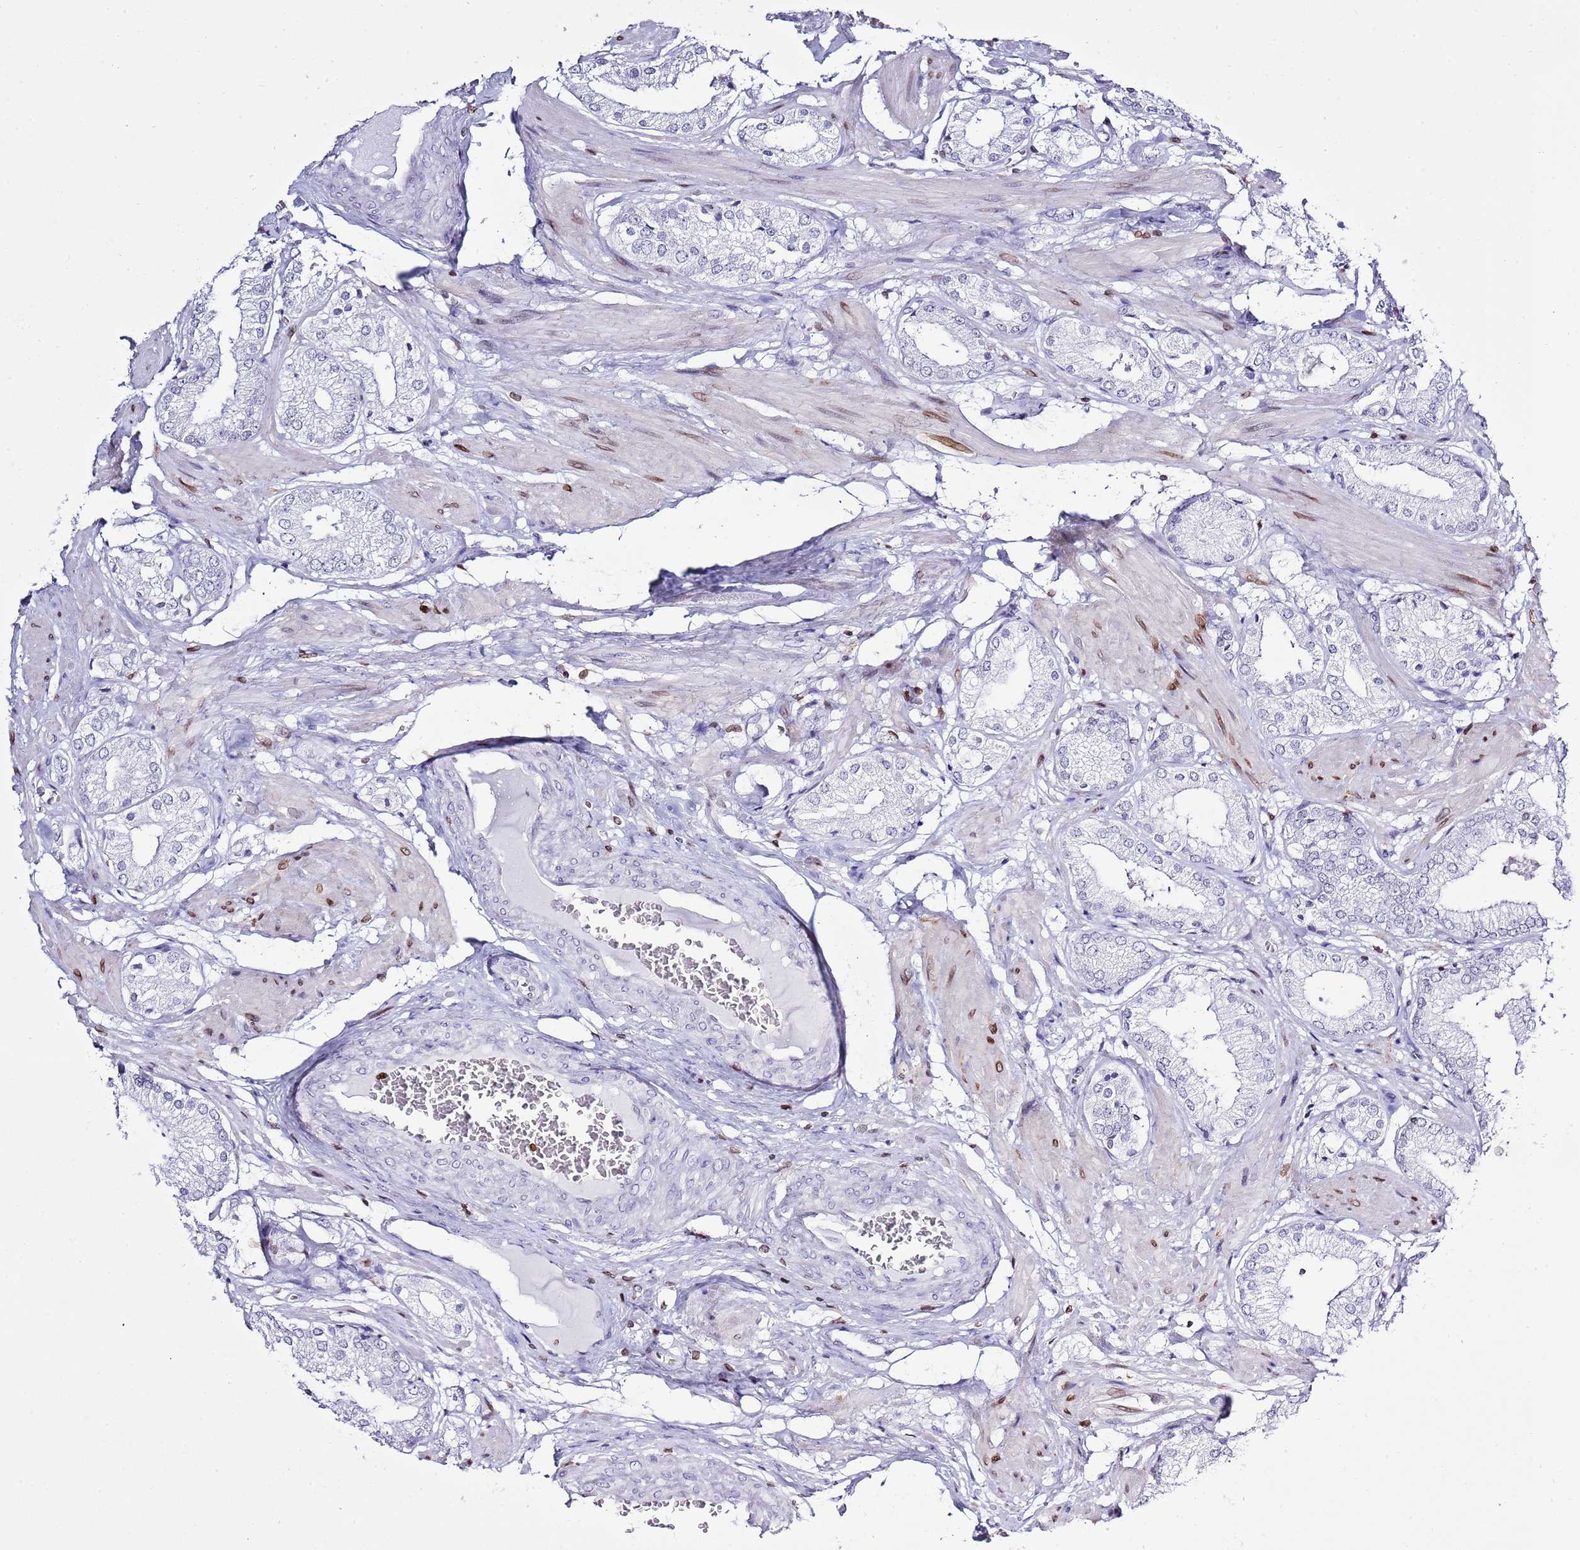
{"staining": {"intensity": "negative", "quantity": "none", "location": "none"}, "tissue": "prostate cancer", "cell_type": "Tumor cells", "image_type": "cancer", "snomed": [{"axis": "morphology", "description": "Adenocarcinoma, High grade"}, {"axis": "topography", "description": "Prostate and seminal vesicle, NOS"}], "caption": "Tumor cells show no significant protein staining in prostate cancer.", "gene": "LBR", "patient": {"sex": "male", "age": 64}}